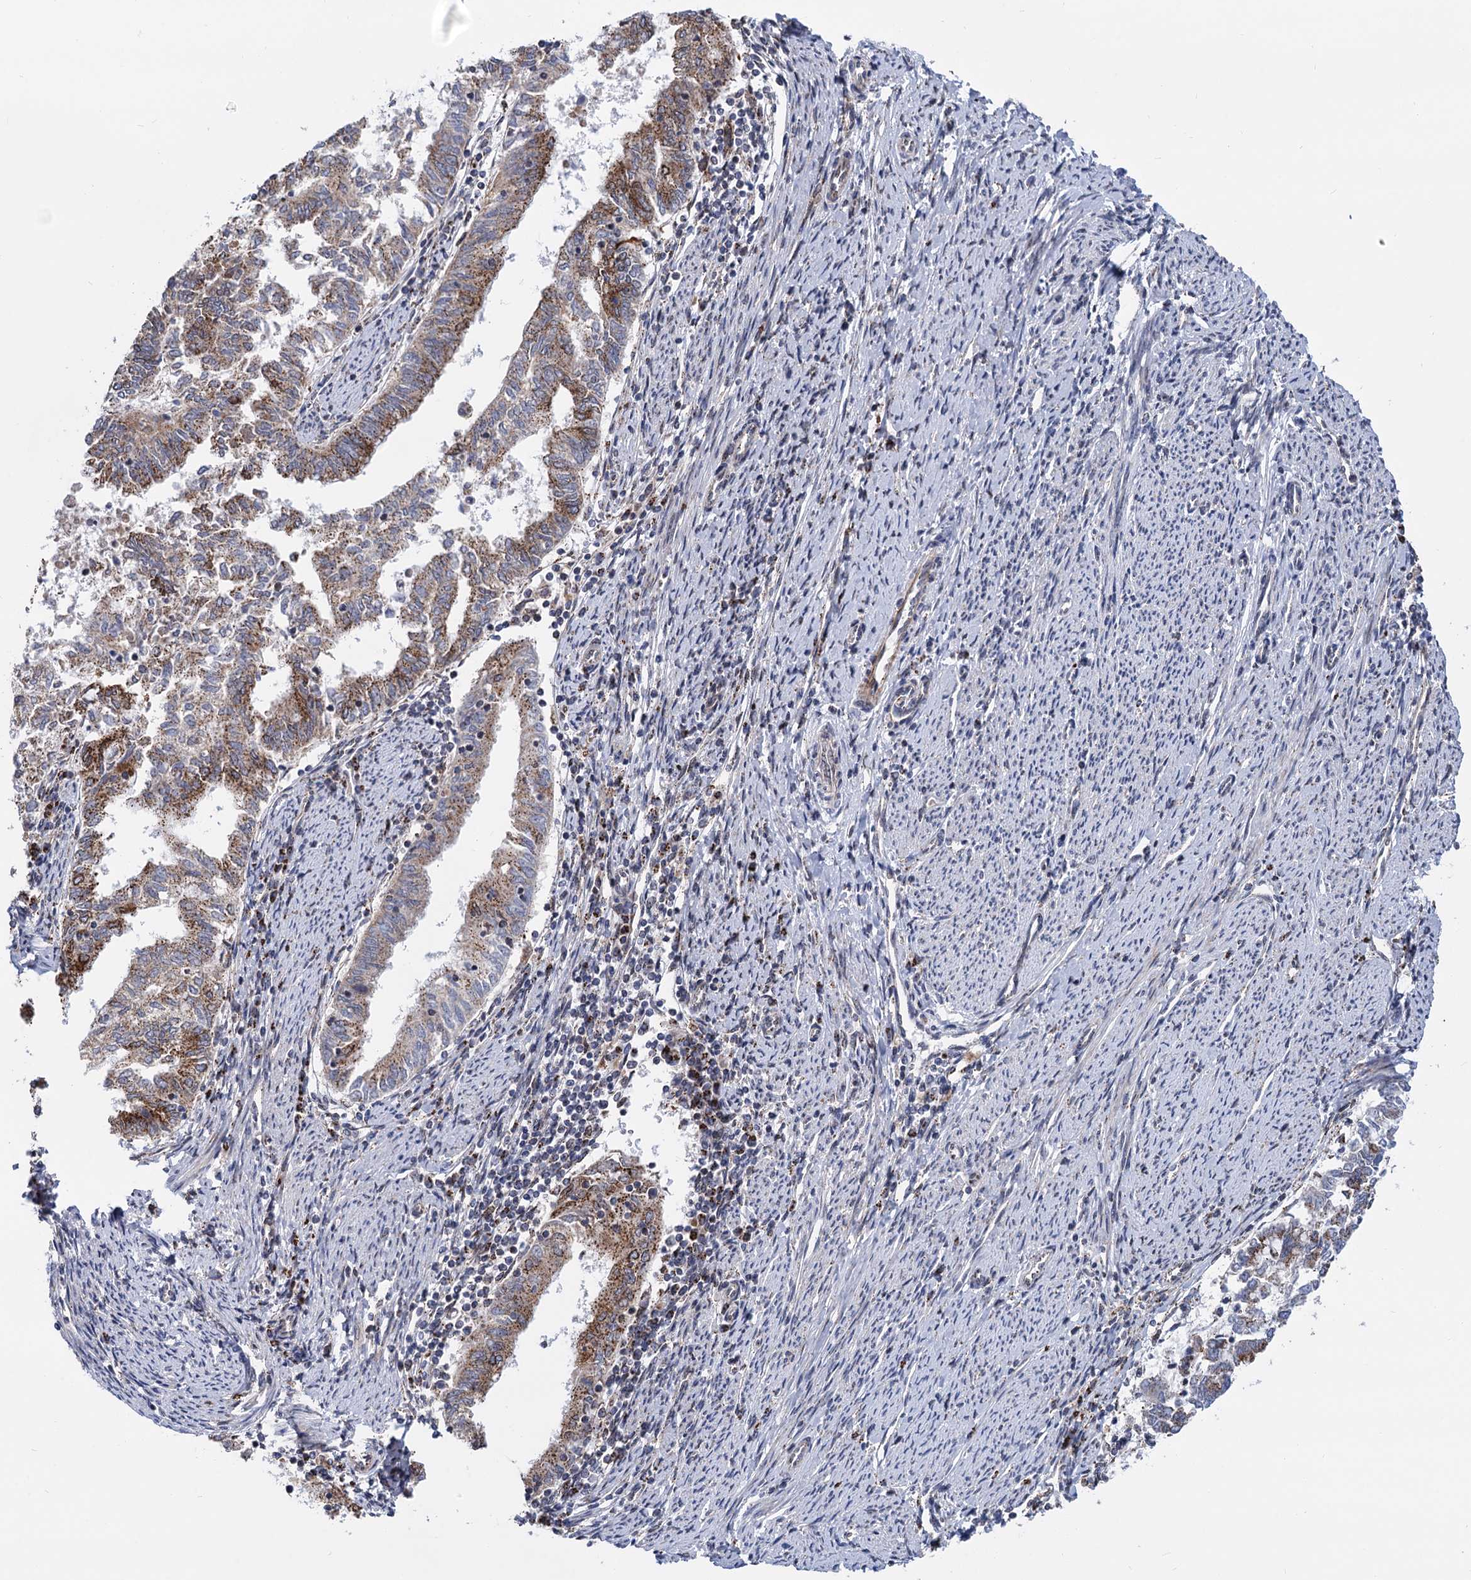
{"staining": {"intensity": "moderate", "quantity": ">75%", "location": "cytoplasmic/membranous"}, "tissue": "endometrial cancer", "cell_type": "Tumor cells", "image_type": "cancer", "snomed": [{"axis": "morphology", "description": "Adenocarcinoma, NOS"}, {"axis": "topography", "description": "Endometrium"}], "caption": "Moderate cytoplasmic/membranous positivity for a protein is seen in about >75% of tumor cells of adenocarcinoma (endometrial) using immunohistochemistry.", "gene": "SUPT20H", "patient": {"sex": "female", "age": 79}}